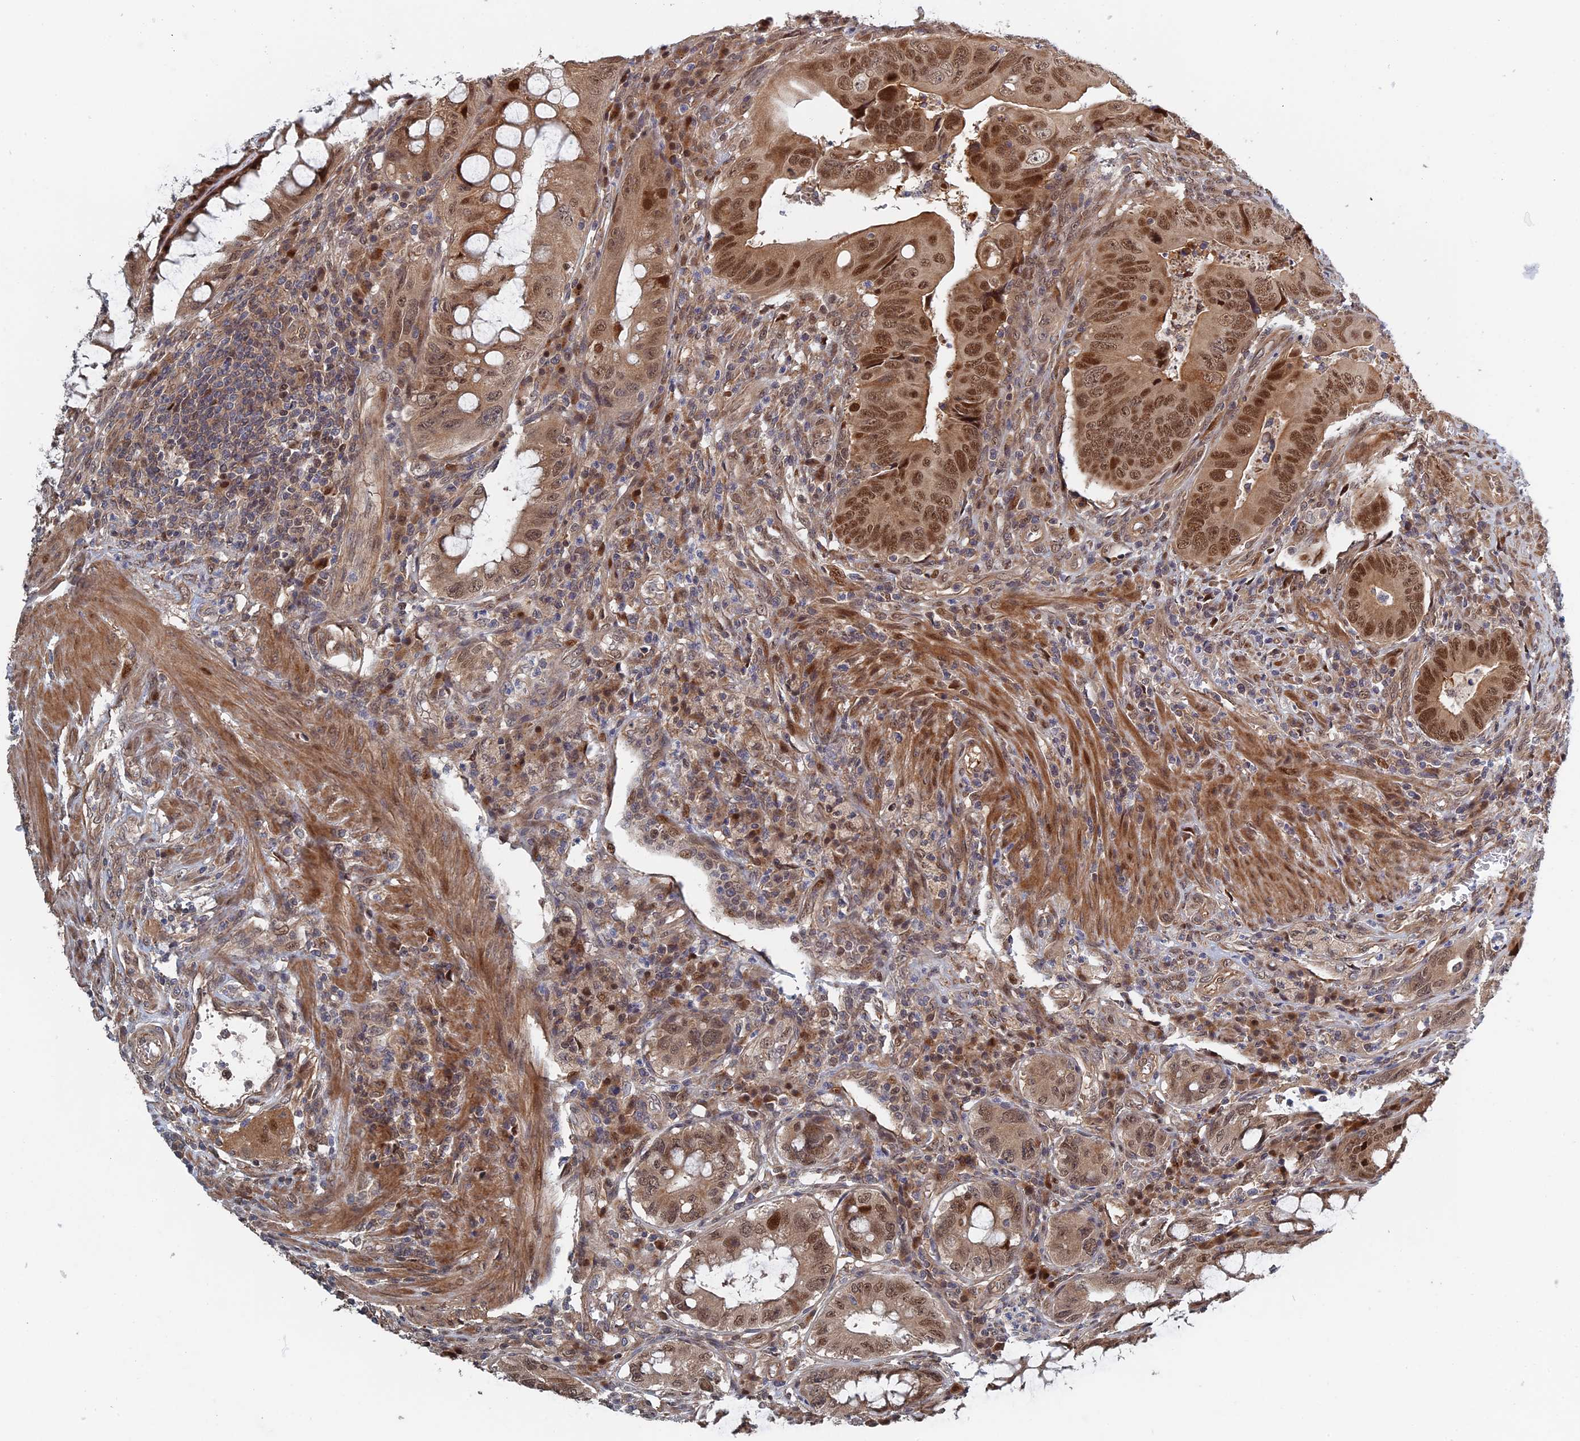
{"staining": {"intensity": "moderate", "quantity": ">75%", "location": "cytoplasmic/membranous,nuclear"}, "tissue": "colorectal cancer", "cell_type": "Tumor cells", "image_type": "cancer", "snomed": [{"axis": "morphology", "description": "Adenocarcinoma, NOS"}, {"axis": "topography", "description": "Rectum"}], "caption": "Human colorectal cancer (adenocarcinoma) stained for a protein (brown) shows moderate cytoplasmic/membranous and nuclear positive positivity in about >75% of tumor cells.", "gene": "ELOVL6", "patient": {"sex": "female", "age": 78}}